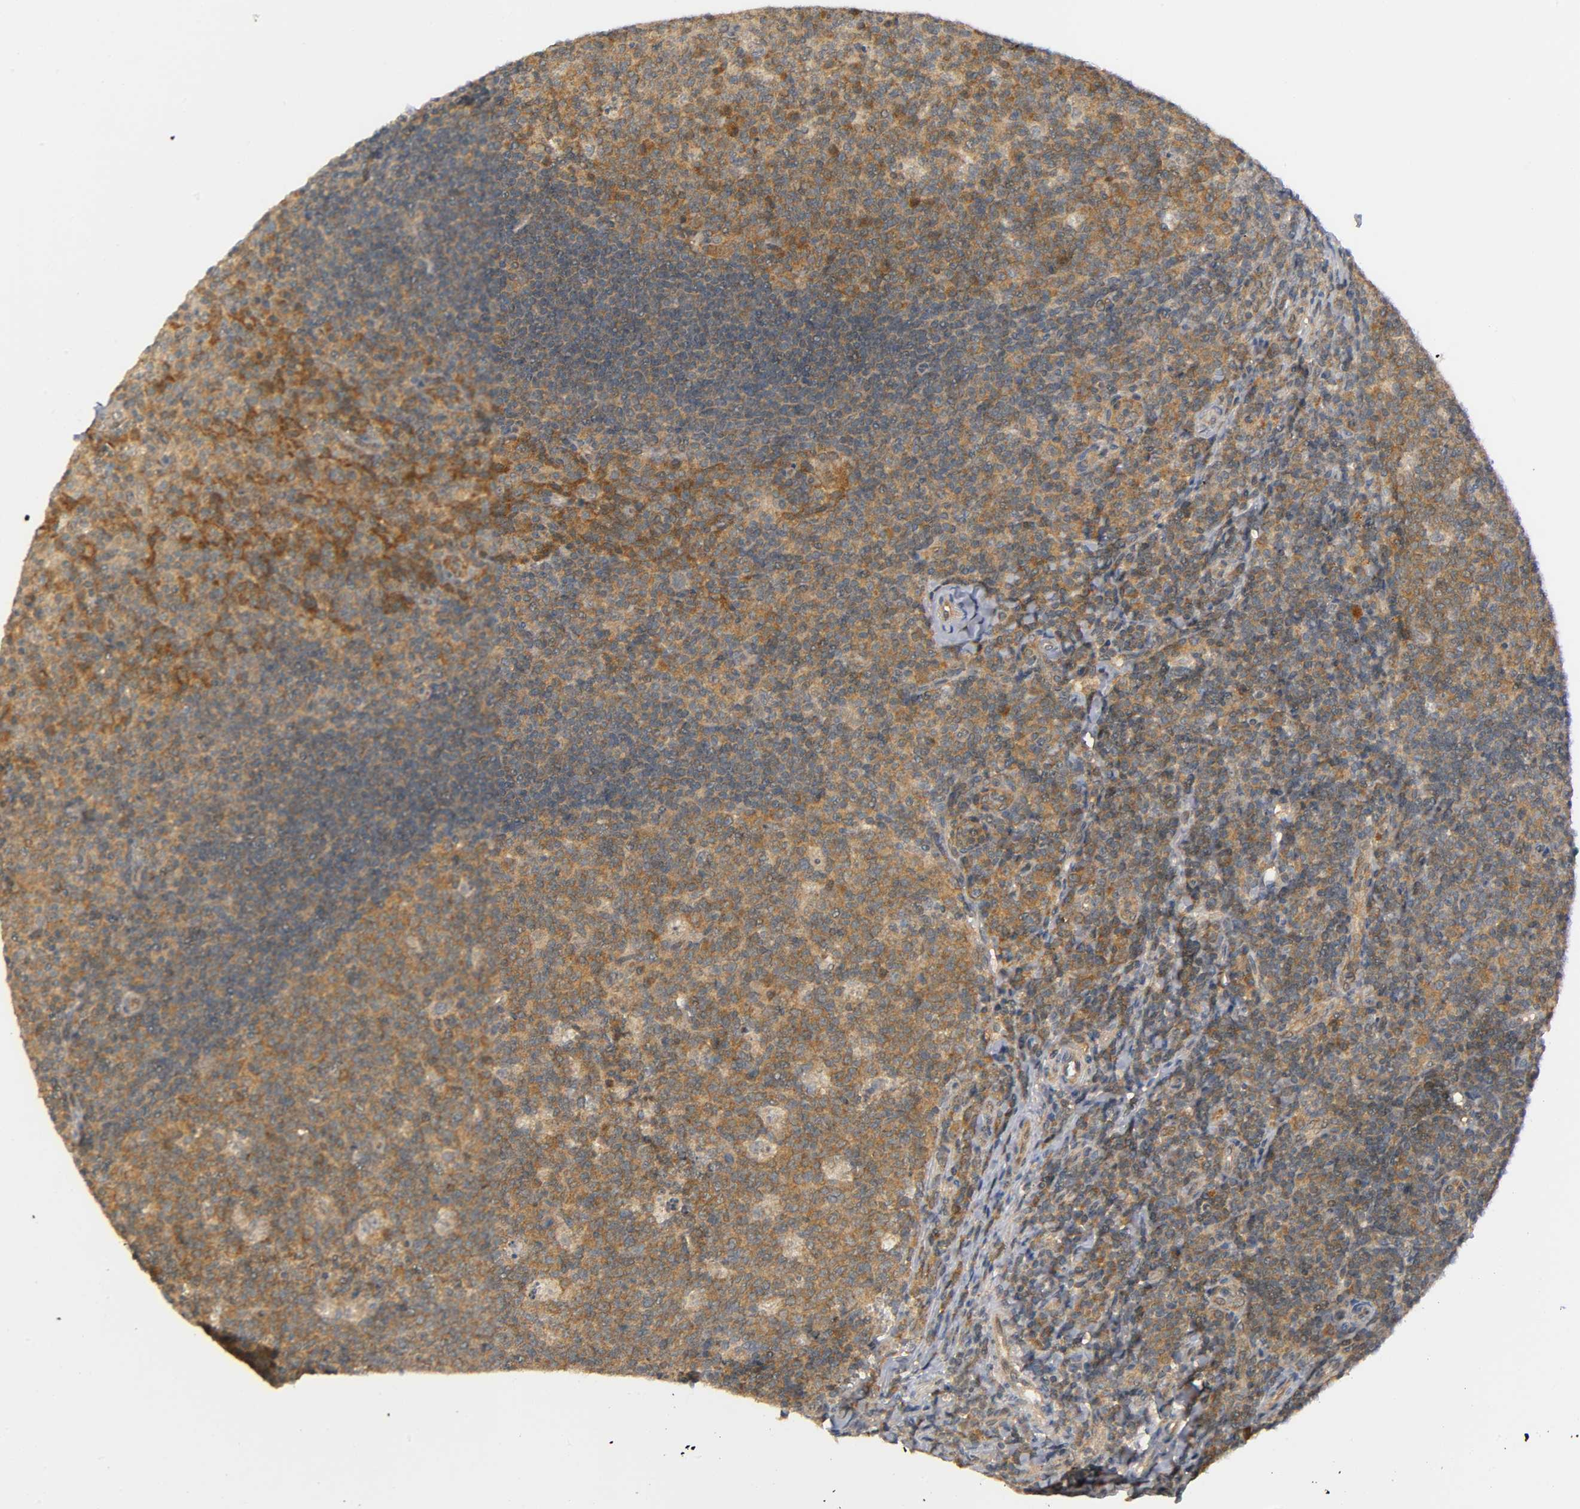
{"staining": {"intensity": "moderate", "quantity": ">75%", "location": "cytoplasmic/membranous"}, "tissue": "tonsil", "cell_type": "Germinal center cells", "image_type": "normal", "snomed": [{"axis": "morphology", "description": "Normal tissue, NOS"}, {"axis": "topography", "description": "Tonsil"}], "caption": "IHC (DAB) staining of unremarkable human tonsil shows moderate cytoplasmic/membranous protein staining in approximately >75% of germinal center cells.", "gene": "MAPK8", "patient": {"sex": "male", "age": 17}}